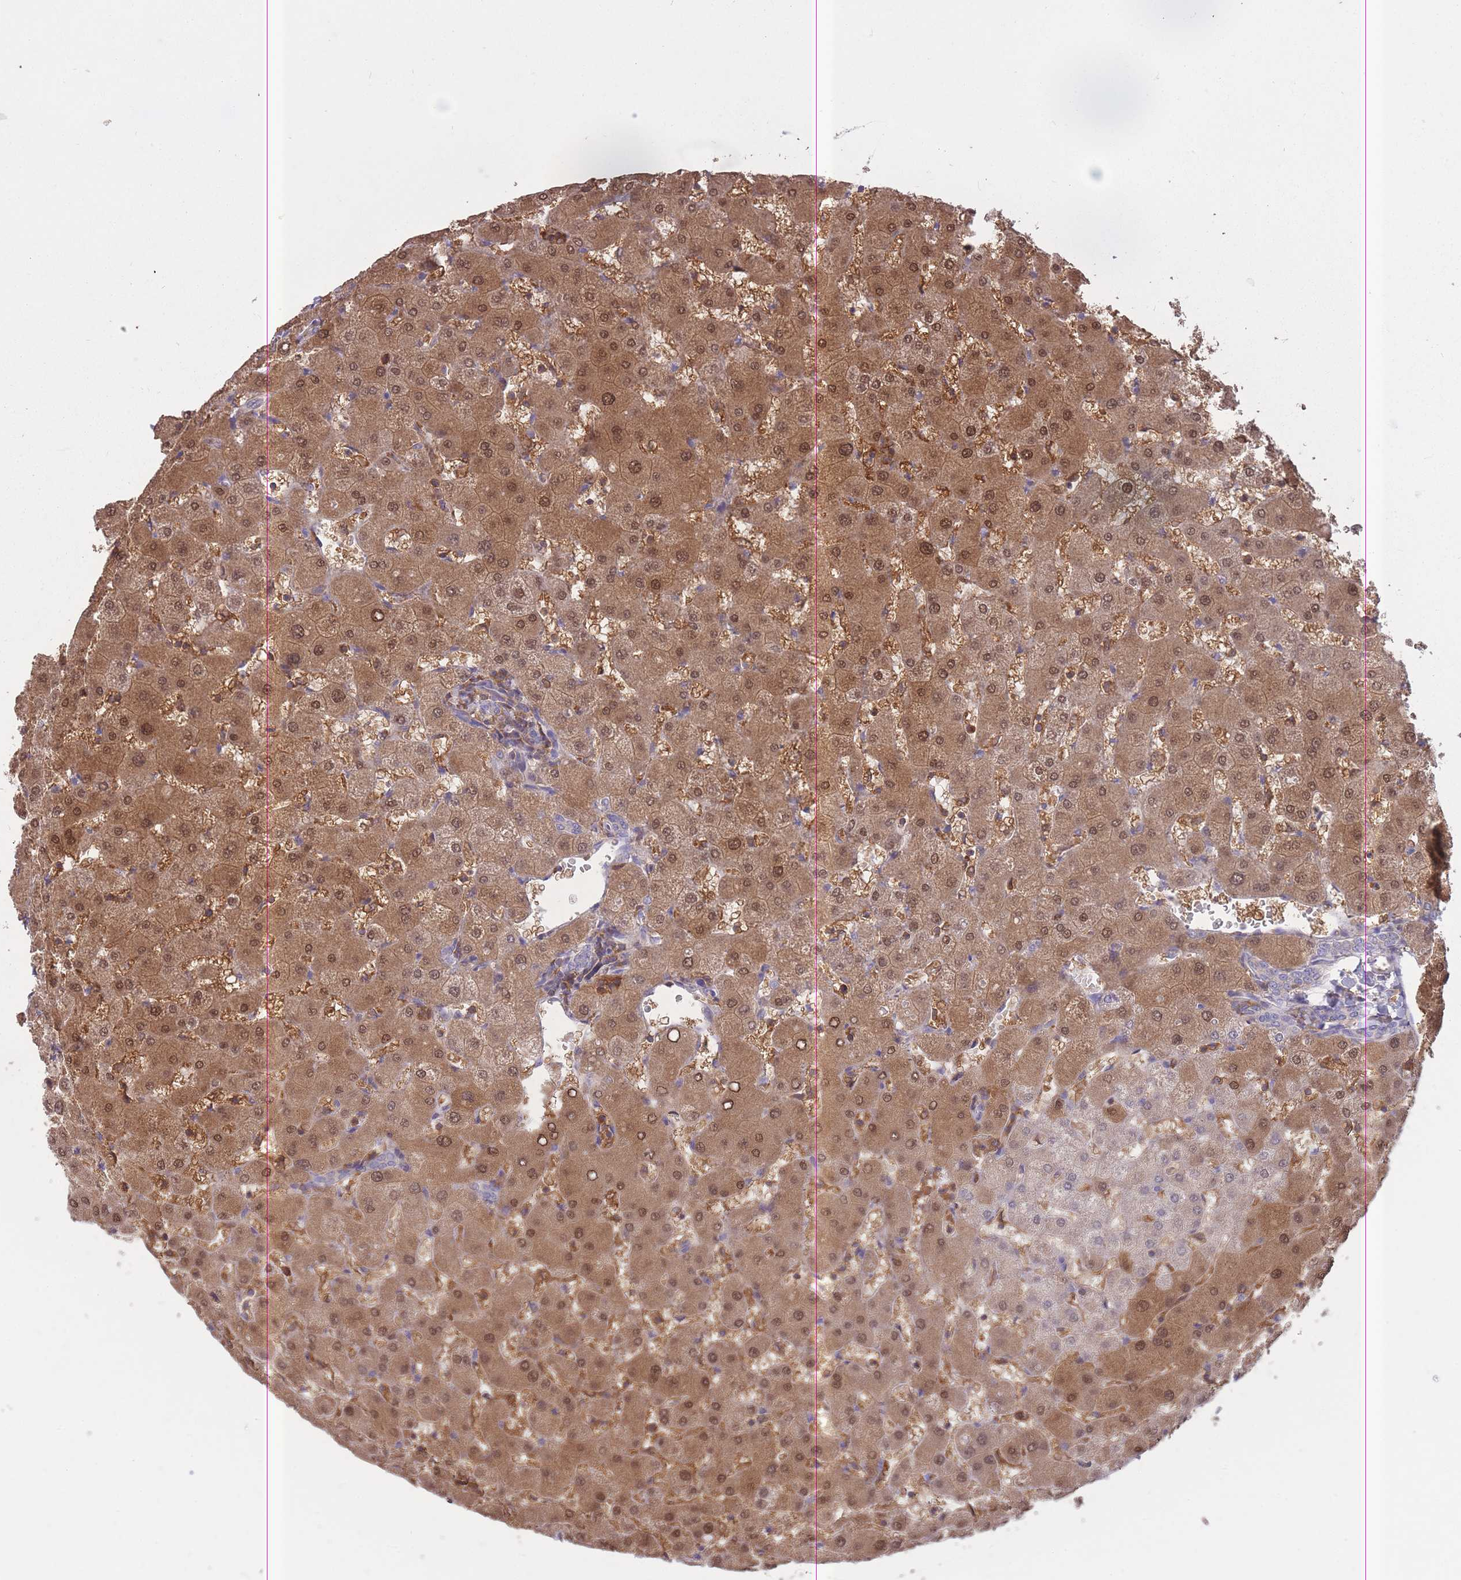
{"staining": {"intensity": "negative", "quantity": "none", "location": "none"}, "tissue": "liver", "cell_type": "Cholangiocytes", "image_type": "normal", "snomed": [{"axis": "morphology", "description": "Normal tissue, NOS"}, {"axis": "topography", "description": "Liver"}], "caption": "Immunohistochemistry of benign liver displays no positivity in cholangiocytes.", "gene": "GMIP", "patient": {"sex": "female", "age": 63}}